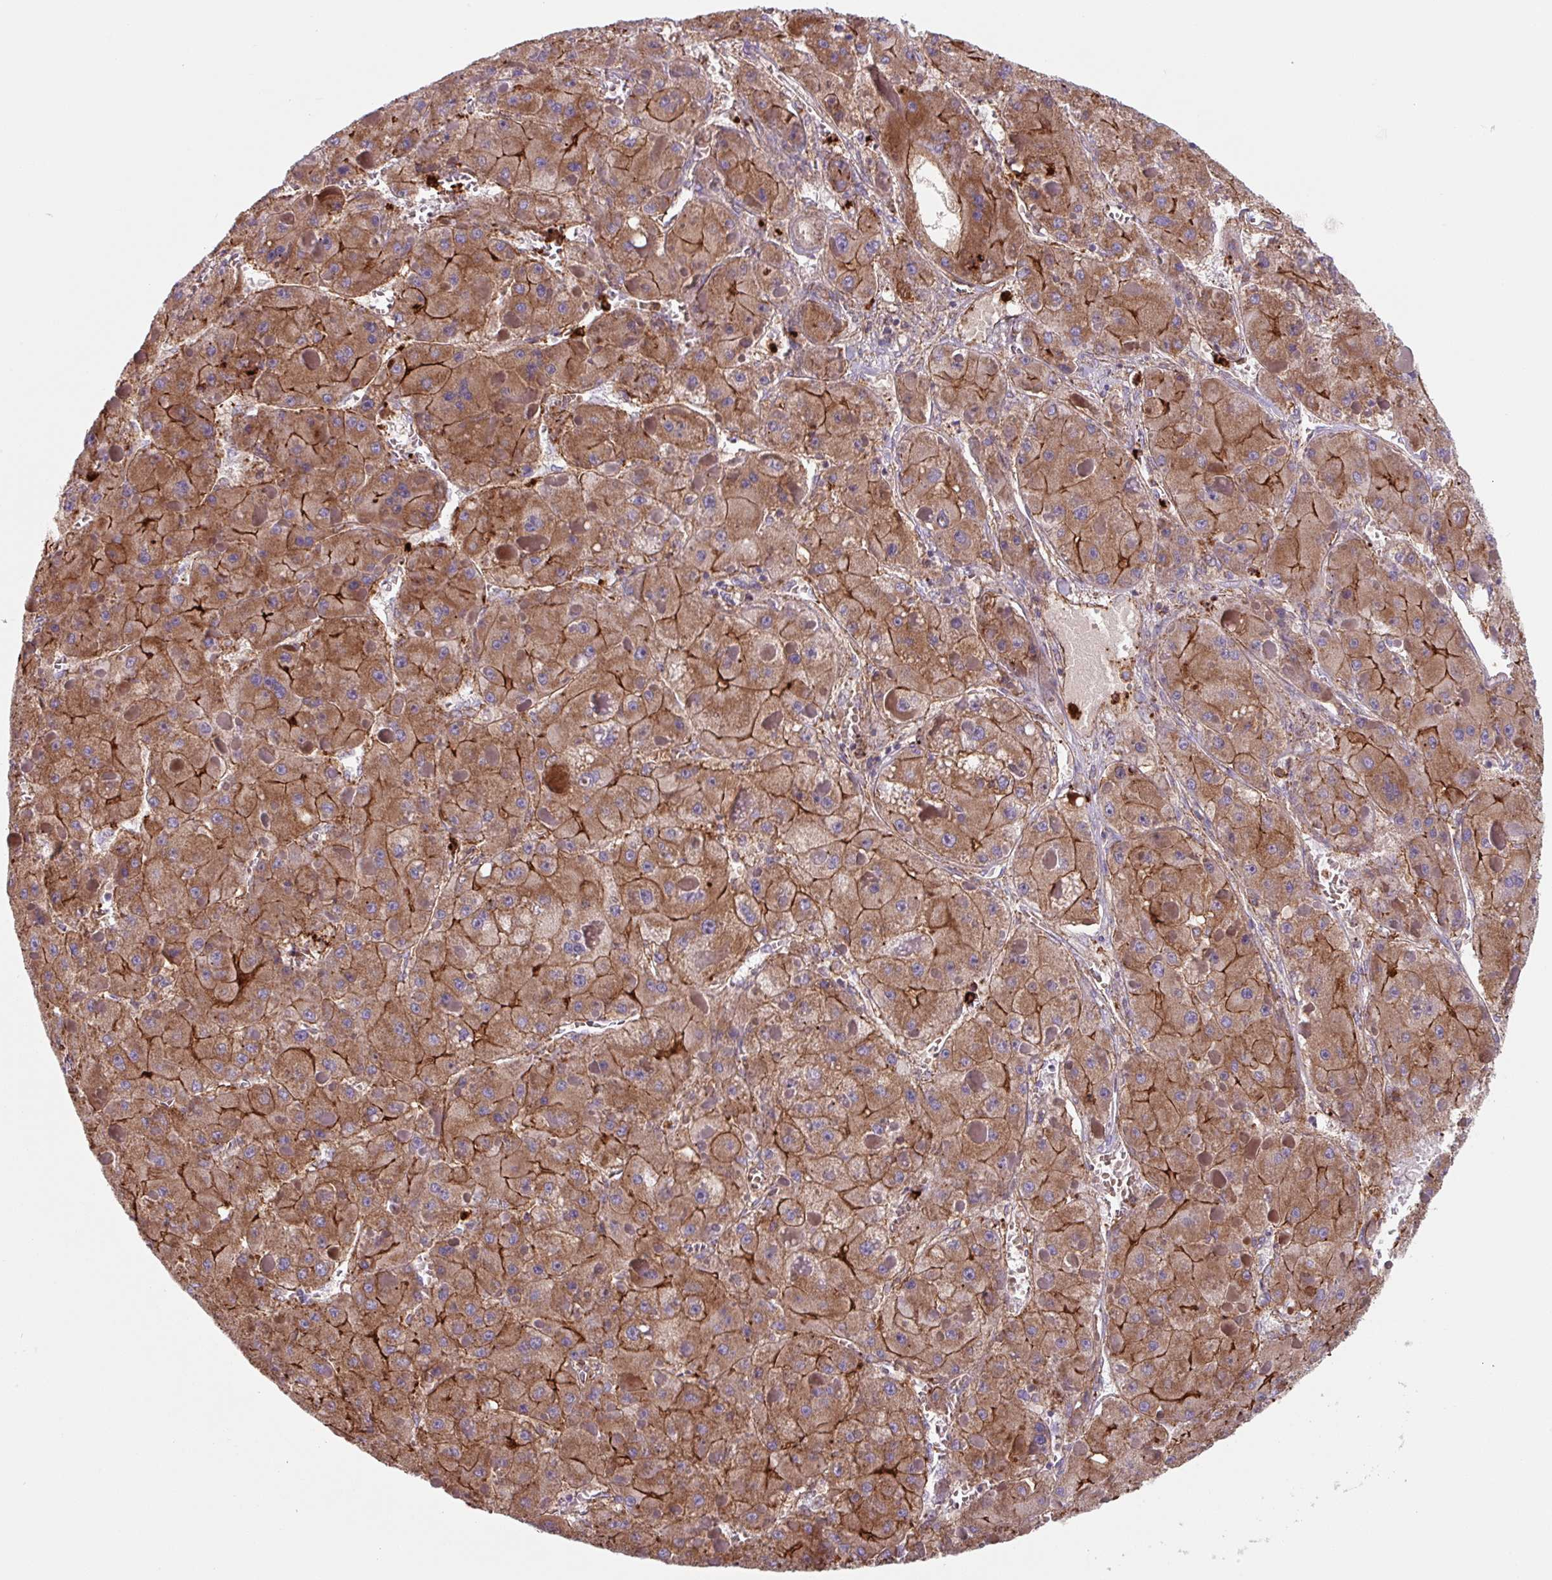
{"staining": {"intensity": "moderate", "quantity": ">75%", "location": "cytoplasmic/membranous"}, "tissue": "liver cancer", "cell_type": "Tumor cells", "image_type": "cancer", "snomed": [{"axis": "morphology", "description": "Carcinoma, Hepatocellular, NOS"}, {"axis": "topography", "description": "Liver"}], "caption": "A medium amount of moderate cytoplasmic/membranous staining is identified in about >75% of tumor cells in liver cancer tissue.", "gene": "DHFR2", "patient": {"sex": "female", "age": 73}}